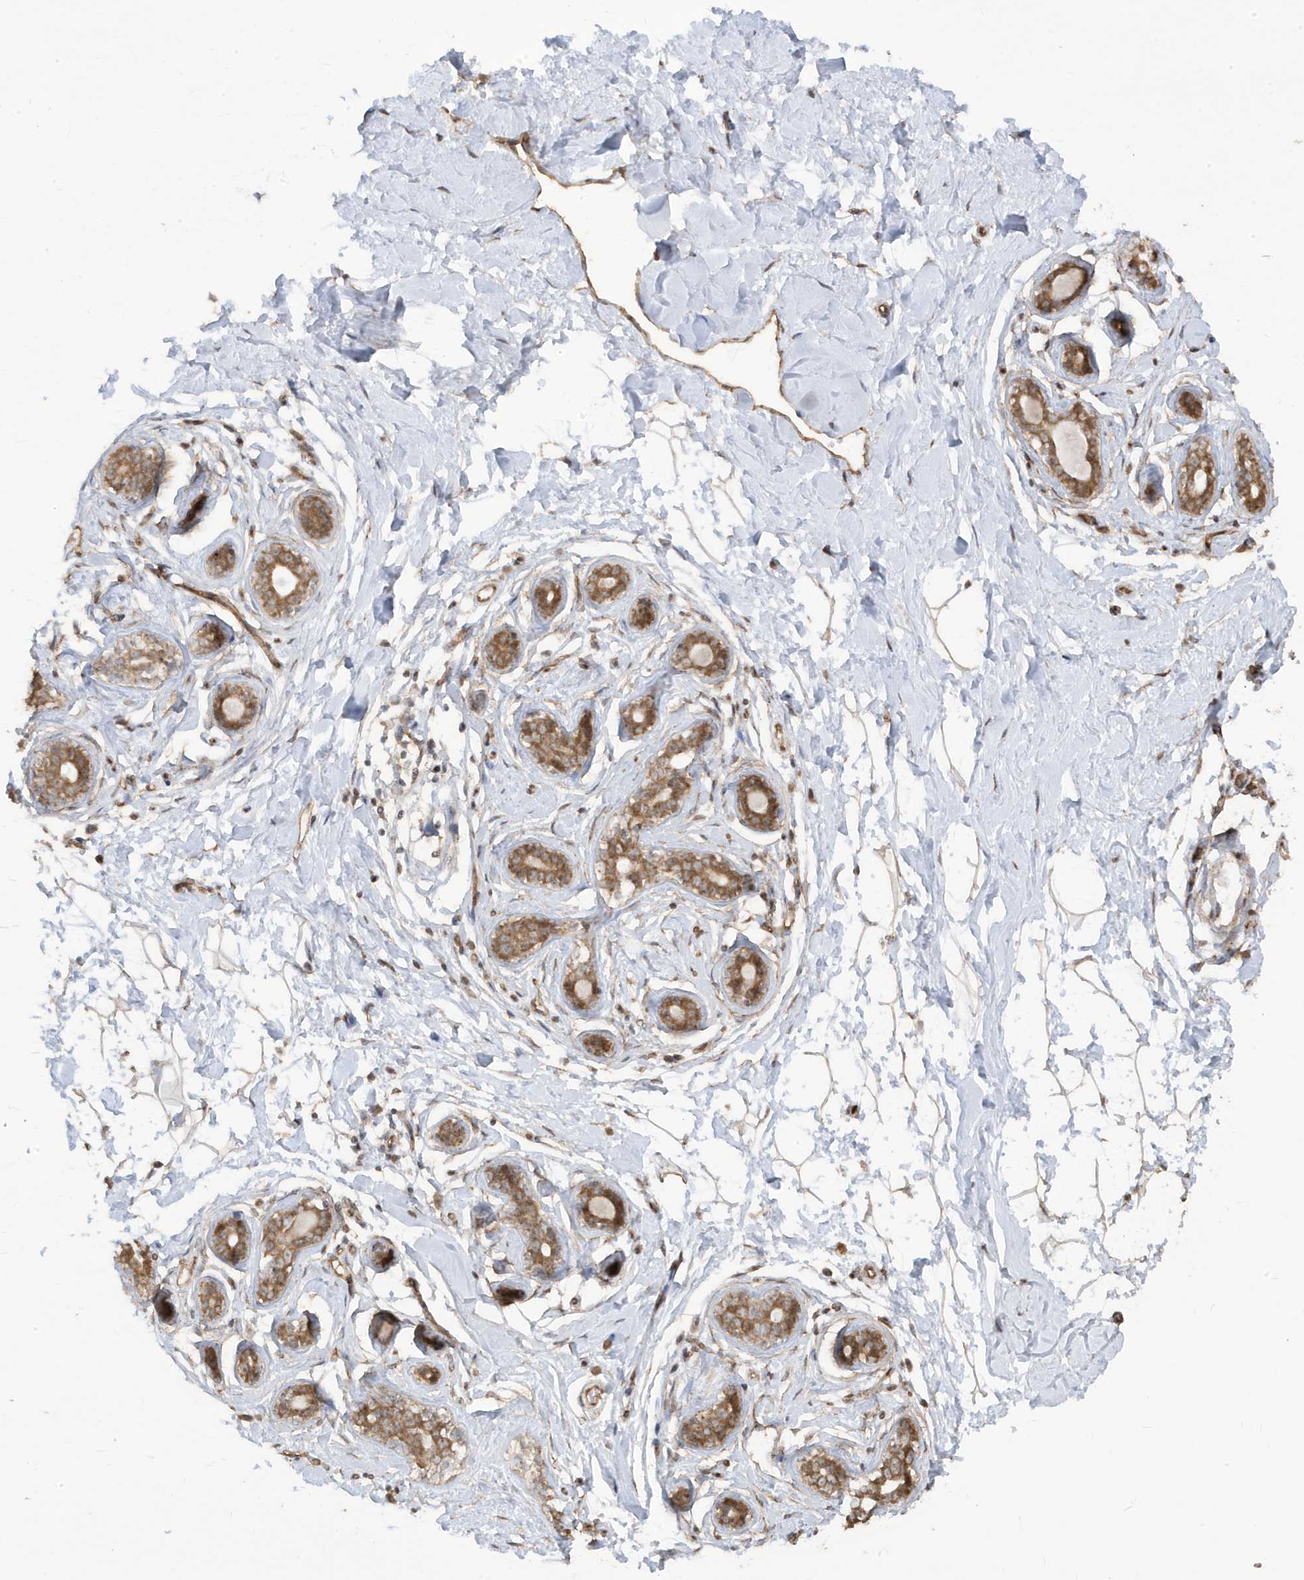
{"staining": {"intensity": "weak", "quantity": ">75%", "location": "cytoplasmic/membranous,nuclear"}, "tissue": "breast", "cell_type": "Adipocytes", "image_type": "normal", "snomed": [{"axis": "morphology", "description": "Normal tissue, NOS"}, {"axis": "morphology", "description": "Adenoma, NOS"}, {"axis": "topography", "description": "Breast"}], "caption": "Brown immunohistochemical staining in normal human breast reveals weak cytoplasmic/membranous,nuclear positivity in about >75% of adipocytes.", "gene": "DNAJC12", "patient": {"sex": "female", "age": 23}}